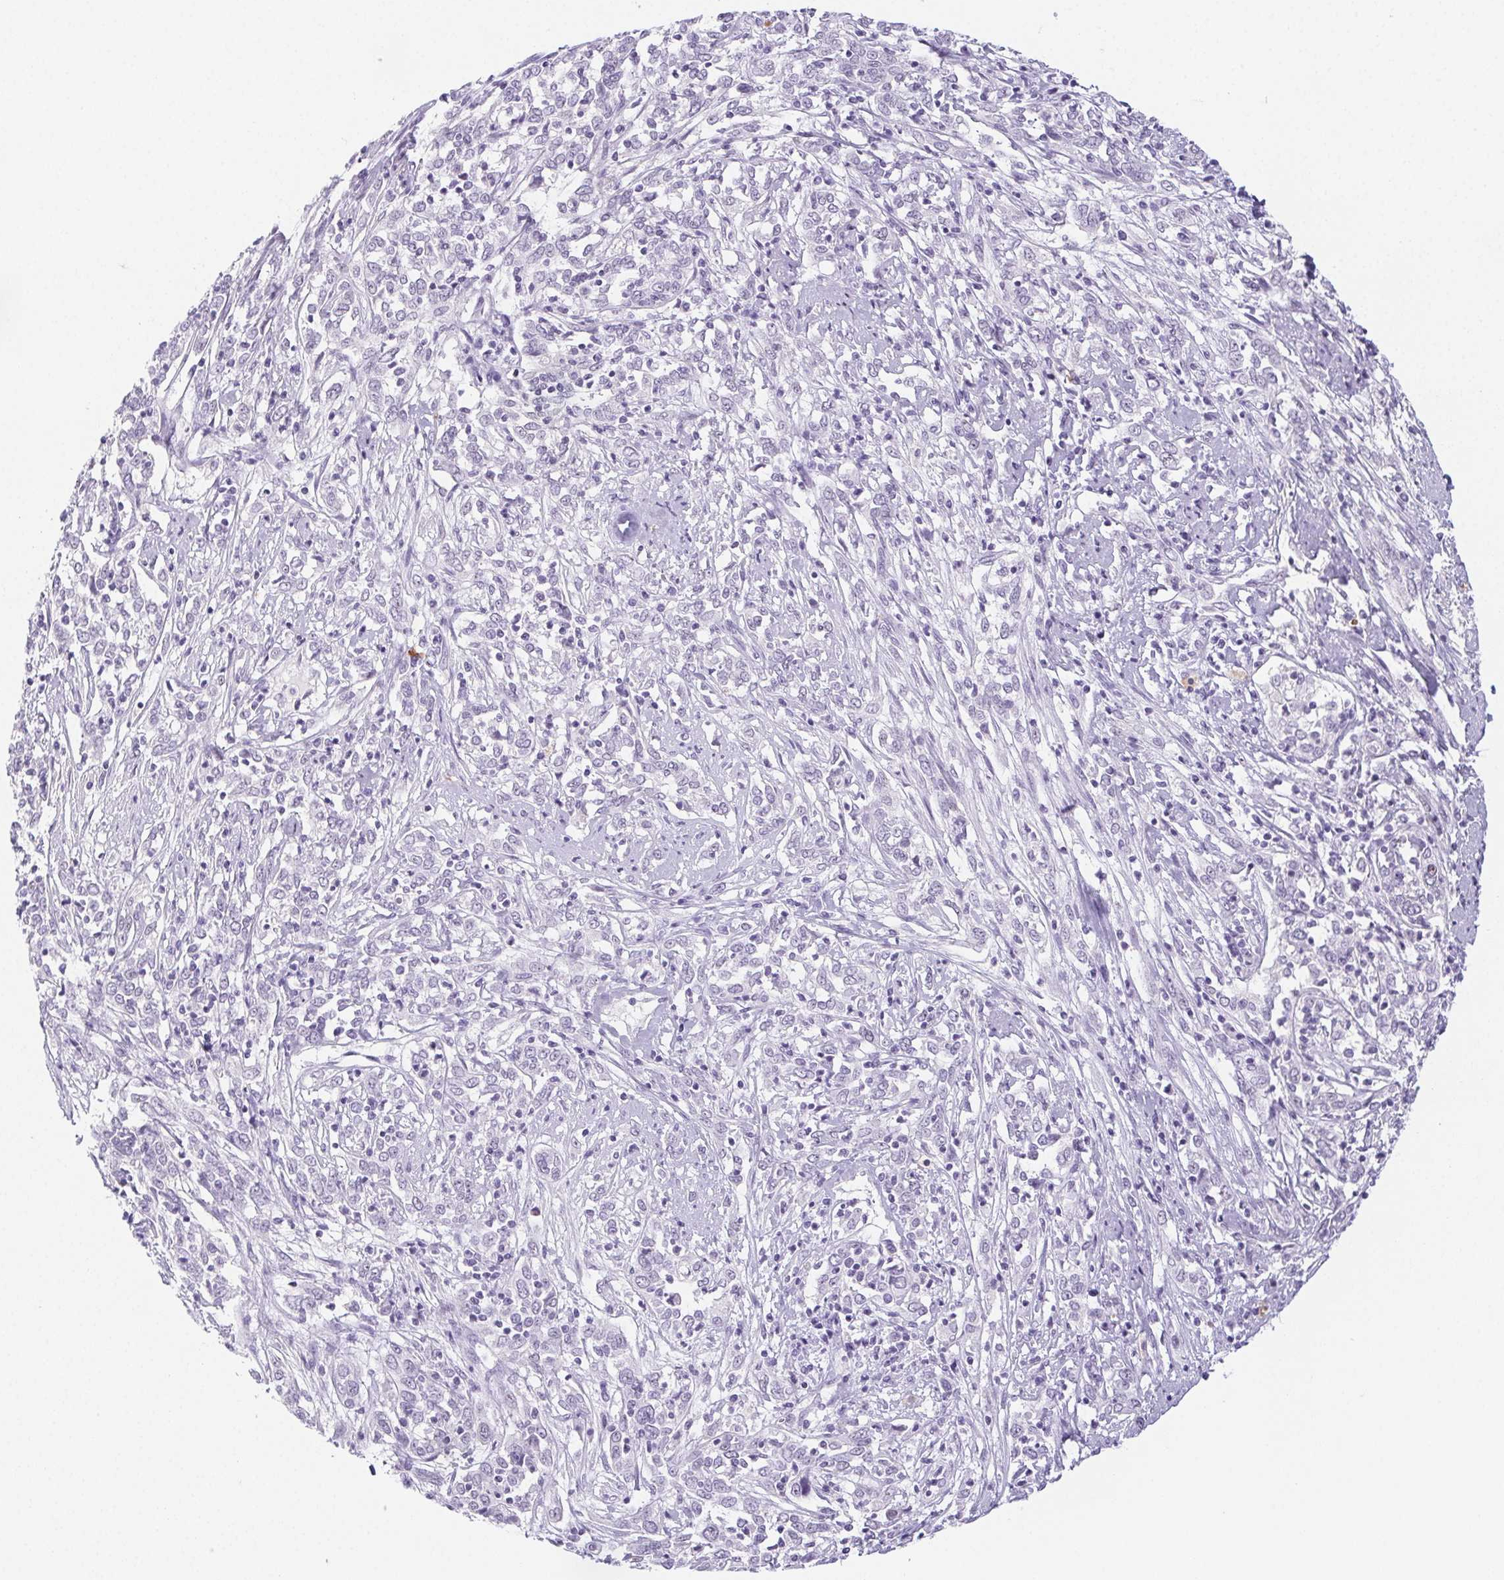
{"staining": {"intensity": "negative", "quantity": "none", "location": "none"}, "tissue": "cervical cancer", "cell_type": "Tumor cells", "image_type": "cancer", "snomed": [{"axis": "morphology", "description": "Adenocarcinoma, NOS"}, {"axis": "topography", "description": "Cervix"}], "caption": "High power microscopy photomicrograph of an immunohistochemistry (IHC) histopathology image of cervical adenocarcinoma, revealing no significant expression in tumor cells. (Brightfield microscopy of DAB immunohistochemistry (IHC) at high magnification).", "gene": "ST8SIA3", "patient": {"sex": "female", "age": 40}}